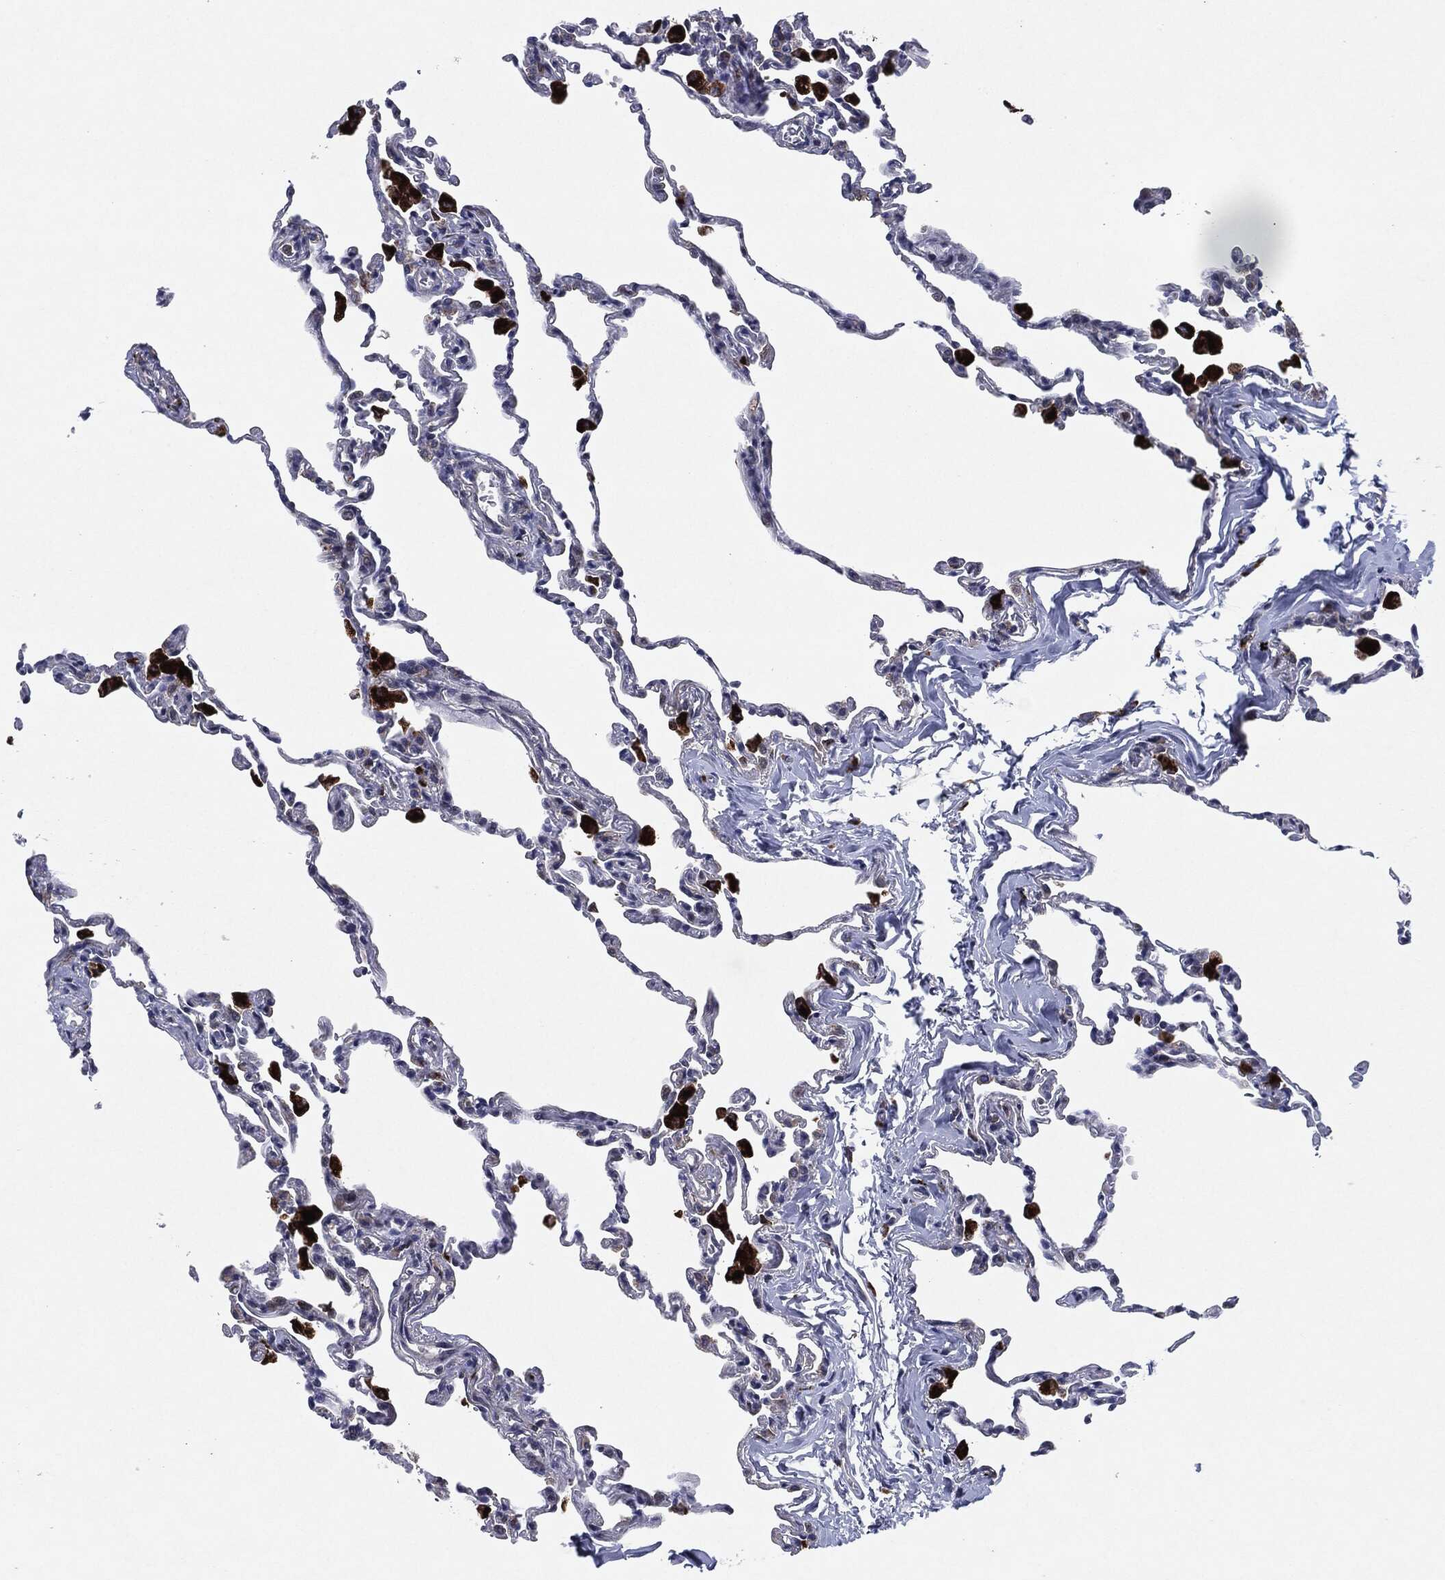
{"staining": {"intensity": "negative", "quantity": "none", "location": "none"}, "tissue": "lung", "cell_type": "Alveolar cells", "image_type": "normal", "snomed": [{"axis": "morphology", "description": "Normal tissue, NOS"}, {"axis": "topography", "description": "Lung"}], "caption": "Immunohistochemical staining of benign lung demonstrates no significant expression in alveolar cells. The staining is performed using DAB (3,3'-diaminobenzidine) brown chromogen with nuclei counter-stained in using hematoxylin.", "gene": "SLC31A2", "patient": {"sex": "female", "age": 57}}